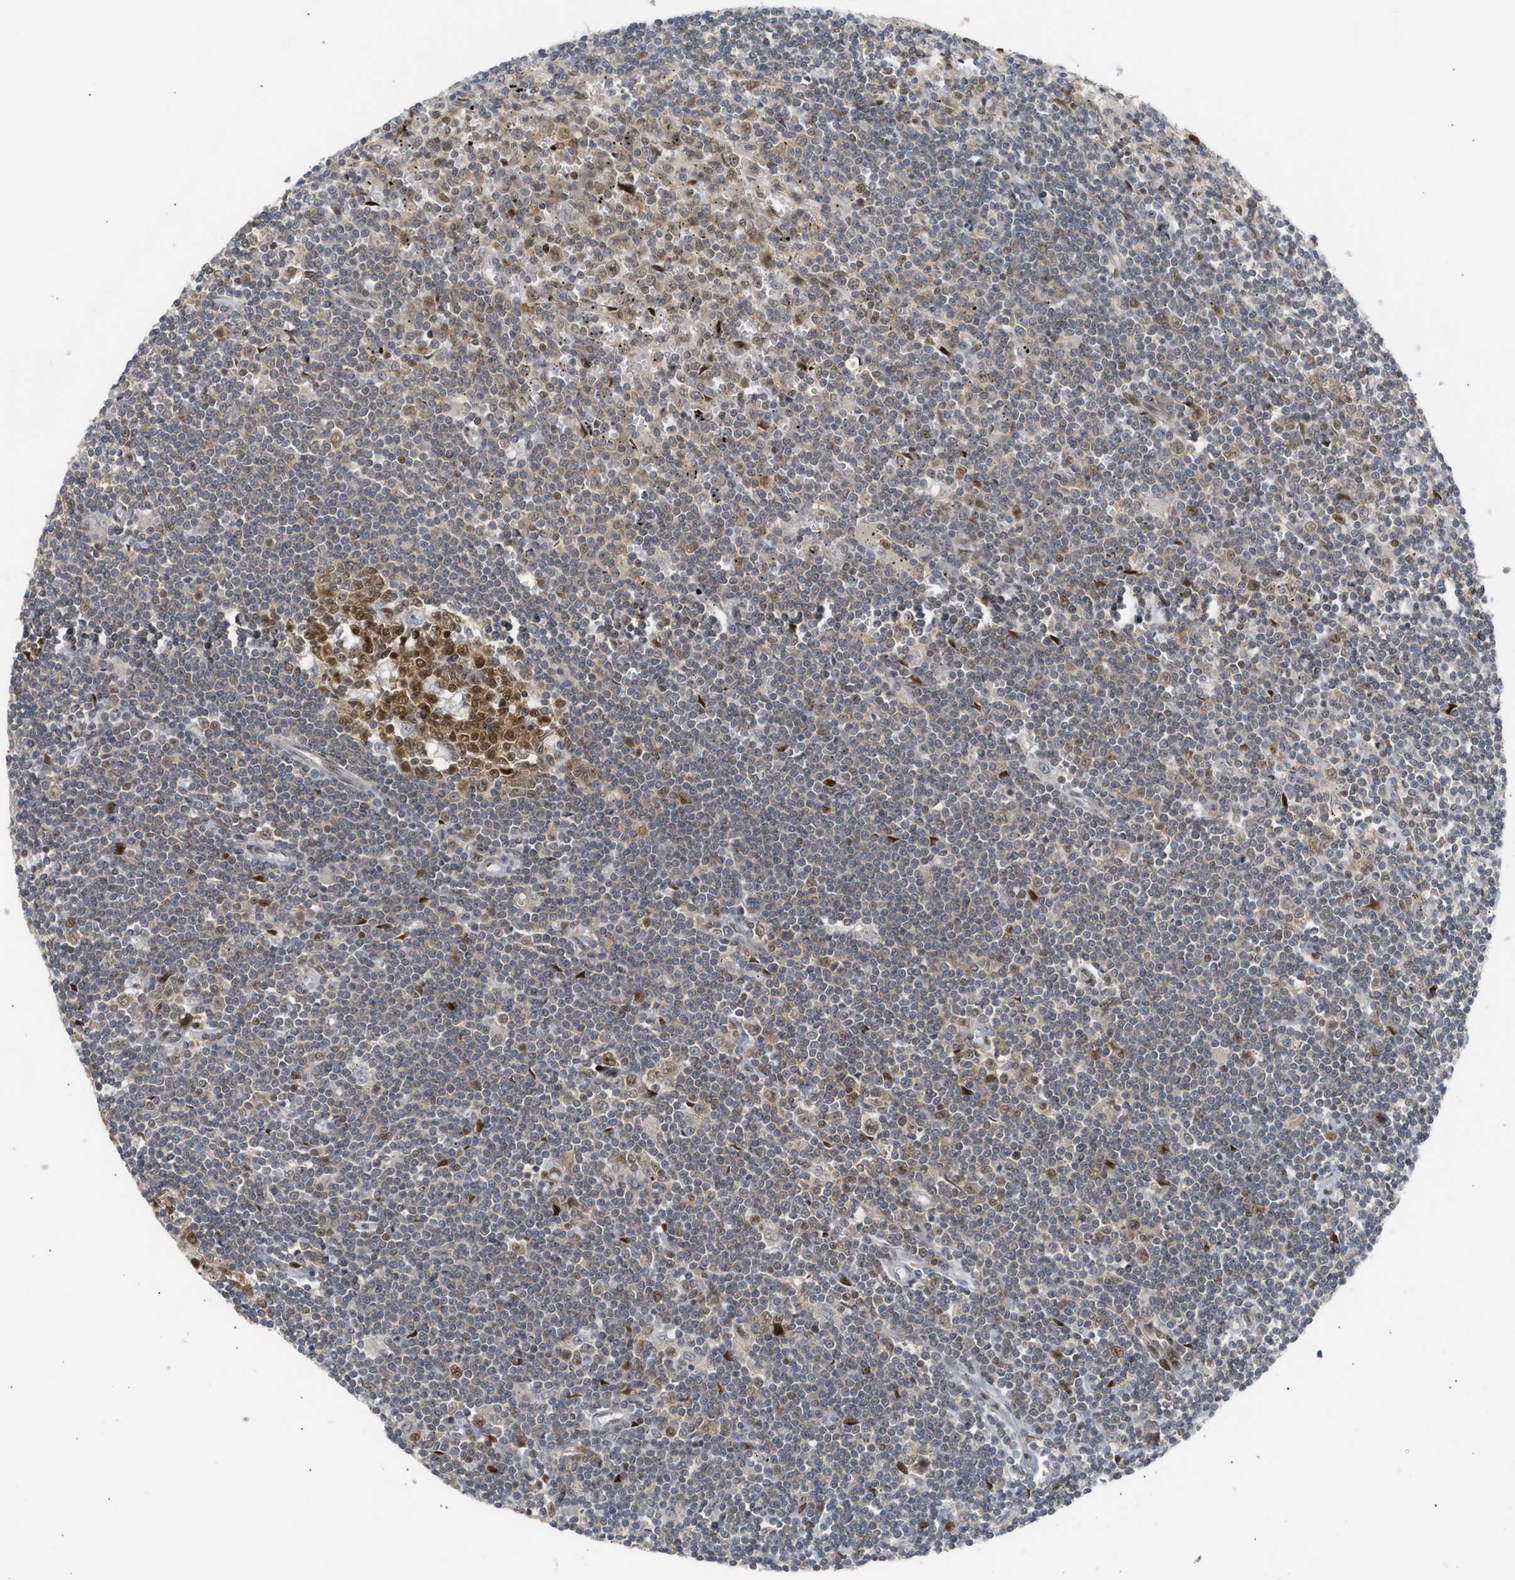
{"staining": {"intensity": "weak", "quantity": "25%-75%", "location": "nuclear"}, "tissue": "lymphoma", "cell_type": "Tumor cells", "image_type": "cancer", "snomed": [{"axis": "morphology", "description": "Malignant lymphoma, non-Hodgkin's type, Low grade"}, {"axis": "topography", "description": "Spleen"}], "caption": "Weak nuclear positivity is identified in about 25%-75% of tumor cells in lymphoma.", "gene": "SSBP2", "patient": {"sex": "male", "age": 76}}